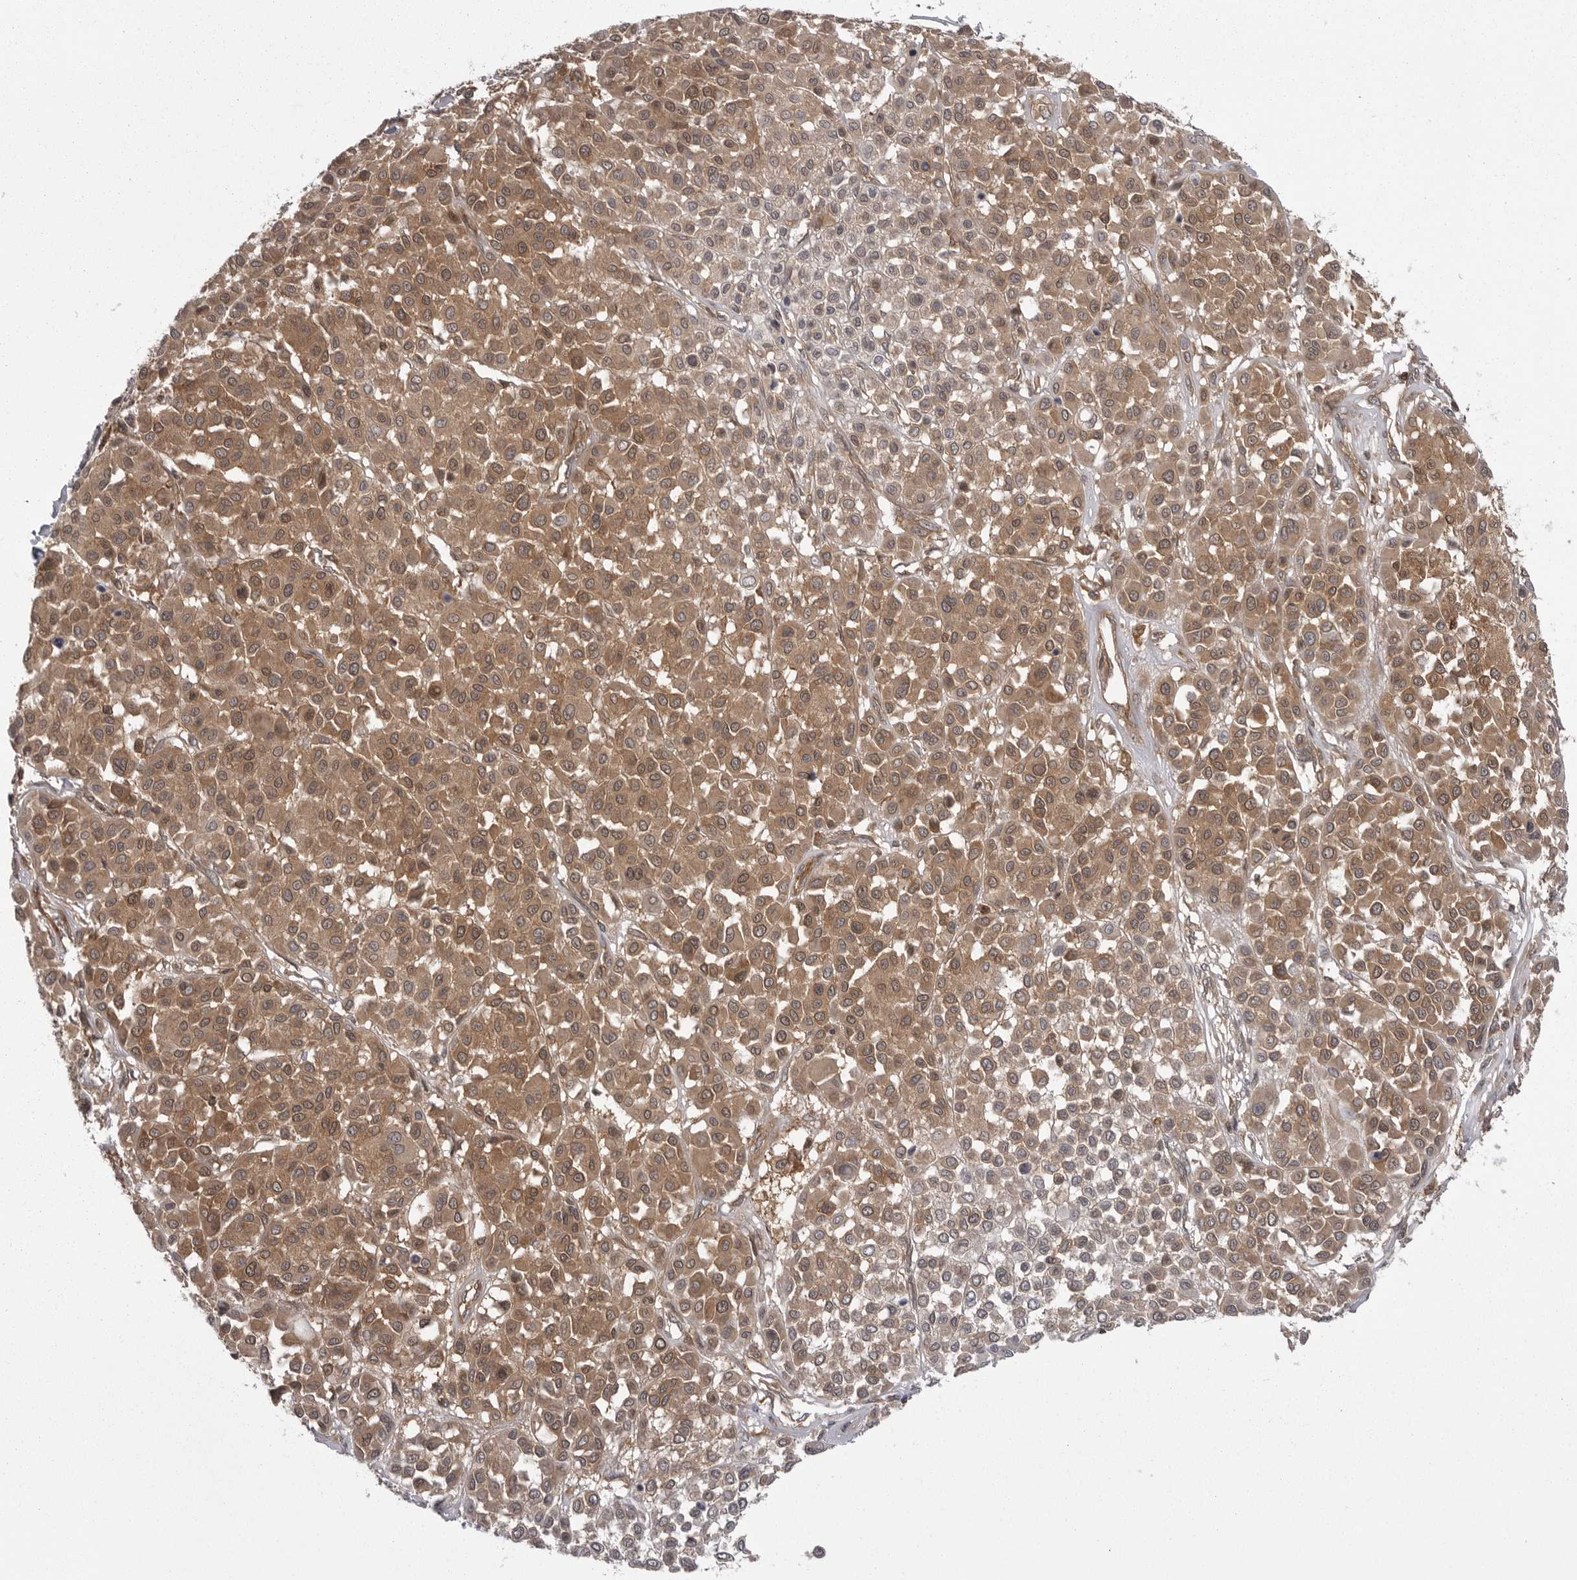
{"staining": {"intensity": "moderate", "quantity": ">75%", "location": "cytoplasmic/membranous"}, "tissue": "melanoma", "cell_type": "Tumor cells", "image_type": "cancer", "snomed": [{"axis": "morphology", "description": "Malignant melanoma, Metastatic site"}, {"axis": "topography", "description": "Soft tissue"}], "caption": "Immunohistochemistry (IHC) photomicrograph of human melanoma stained for a protein (brown), which demonstrates medium levels of moderate cytoplasmic/membranous staining in approximately >75% of tumor cells.", "gene": "STK24", "patient": {"sex": "male", "age": 41}}